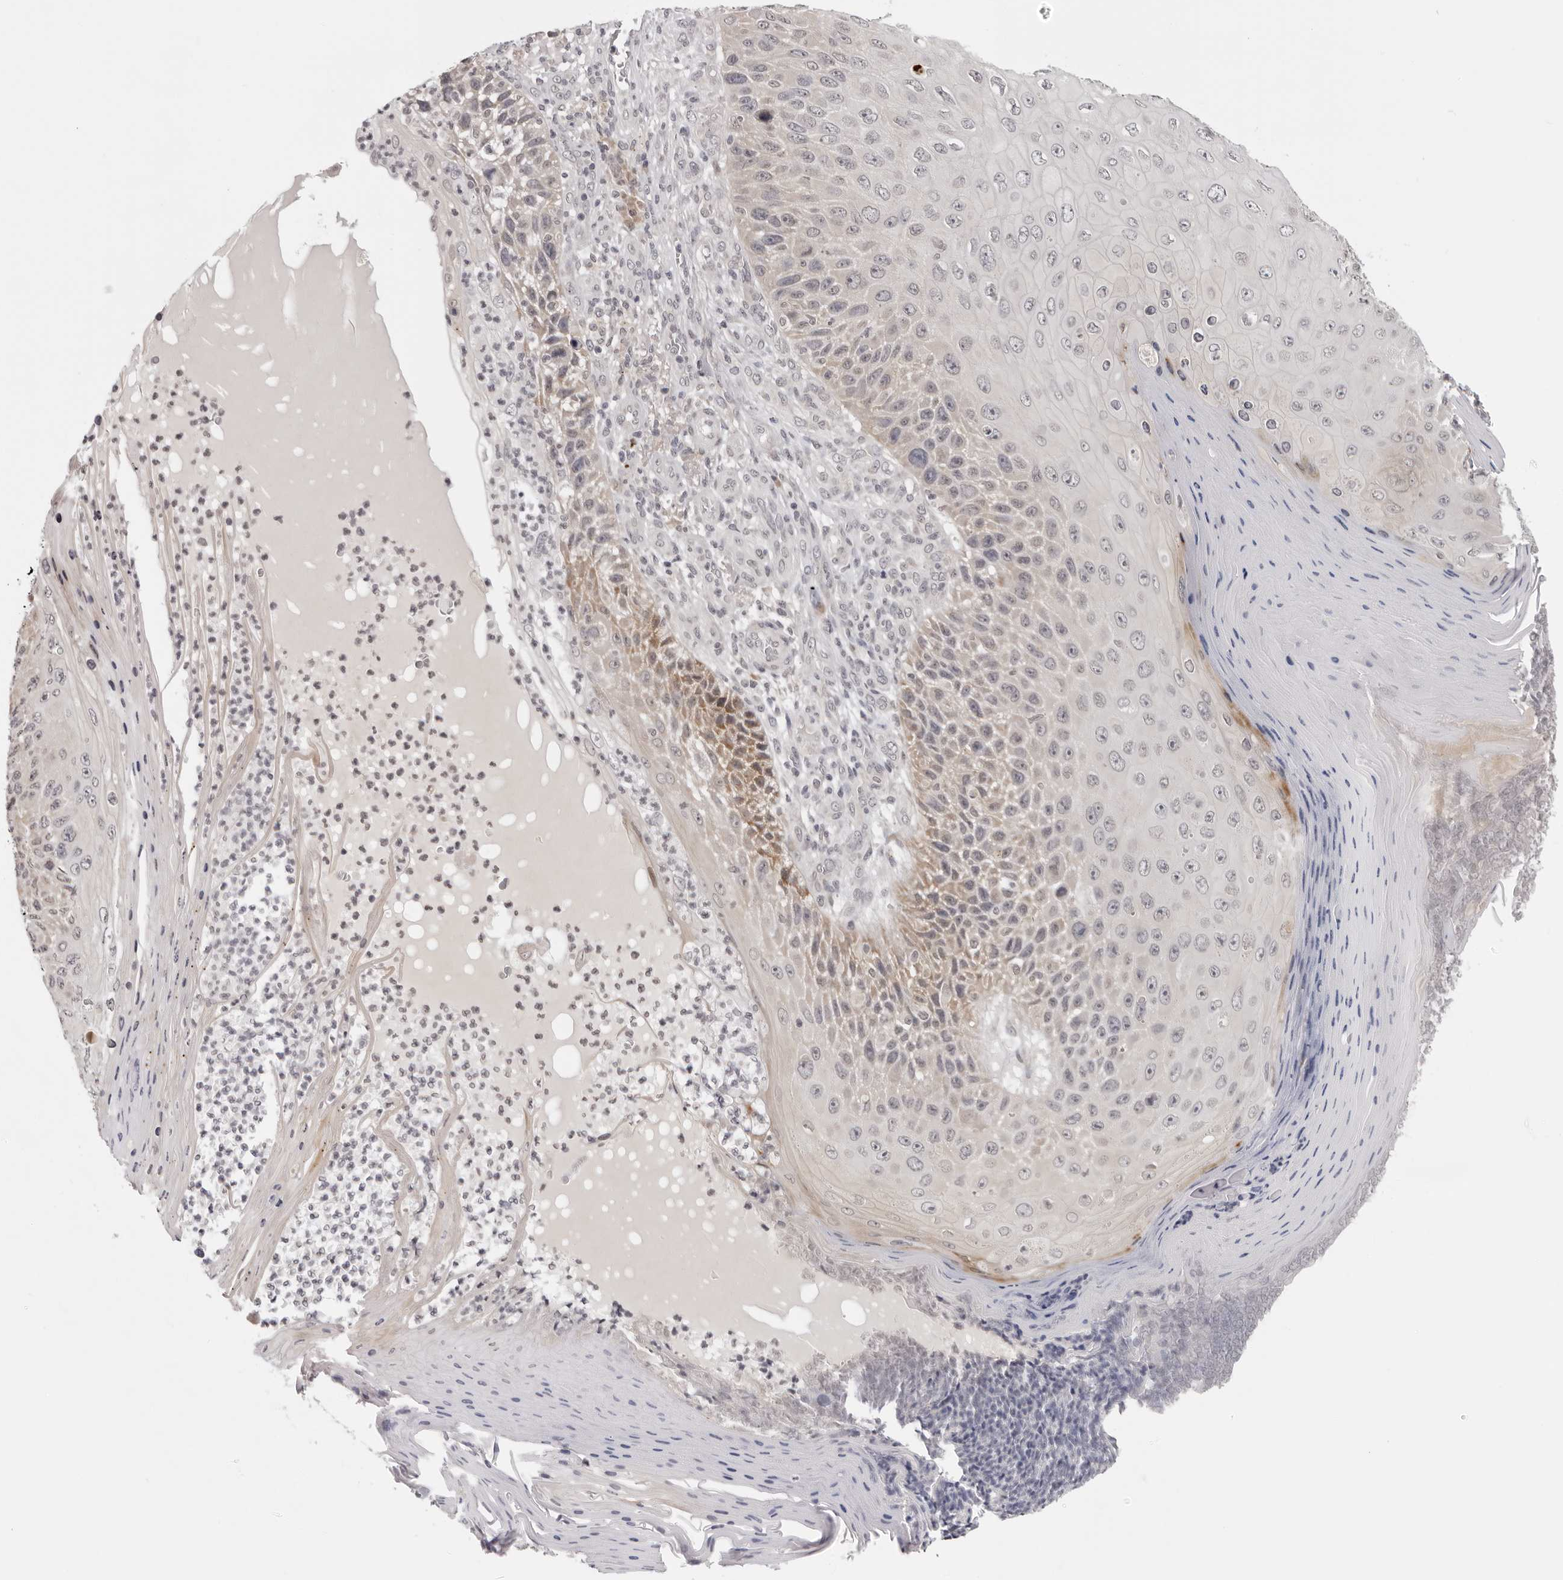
{"staining": {"intensity": "weak", "quantity": "<25%", "location": "cytoplasmic/membranous,nuclear"}, "tissue": "skin cancer", "cell_type": "Tumor cells", "image_type": "cancer", "snomed": [{"axis": "morphology", "description": "Squamous cell carcinoma, NOS"}, {"axis": "topography", "description": "Skin"}], "caption": "DAB immunohistochemical staining of human skin squamous cell carcinoma displays no significant expression in tumor cells. (Immunohistochemistry, brightfield microscopy, high magnification).", "gene": "PRUNE1", "patient": {"sex": "female", "age": 88}}